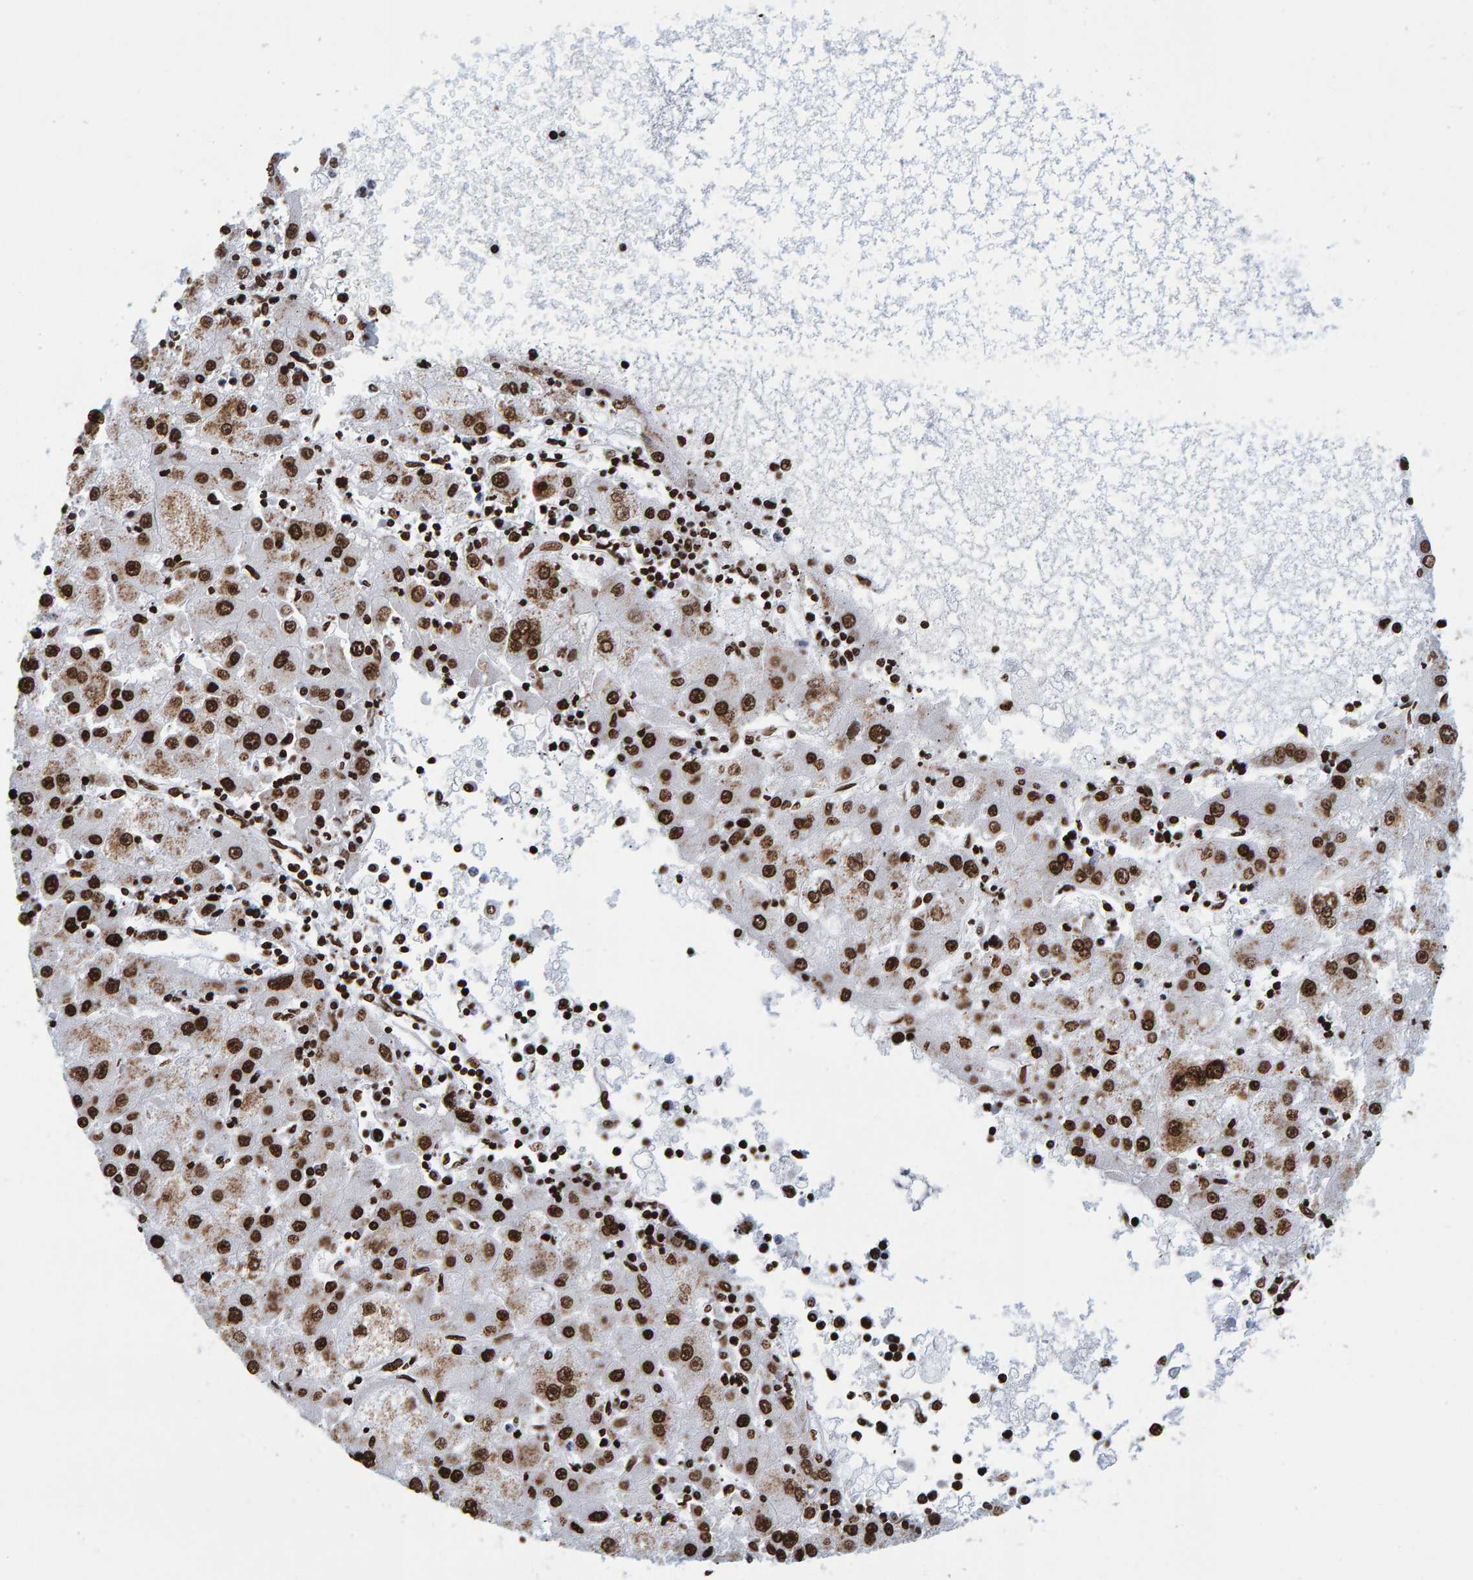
{"staining": {"intensity": "strong", "quantity": ">75%", "location": "nuclear"}, "tissue": "liver cancer", "cell_type": "Tumor cells", "image_type": "cancer", "snomed": [{"axis": "morphology", "description": "Carcinoma, Hepatocellular, NOS"}, {"axis": "topography", "description": "Liver"}], "caption": "A photomicrograph showing strong nuclear staining in approximately >75% of tumor cells in hepatocellular carcinoma (liver), as visualized by brown immunohistochemical staining.", "gene": "BRF2", "patient": {"sex": "male", "age": 72}}